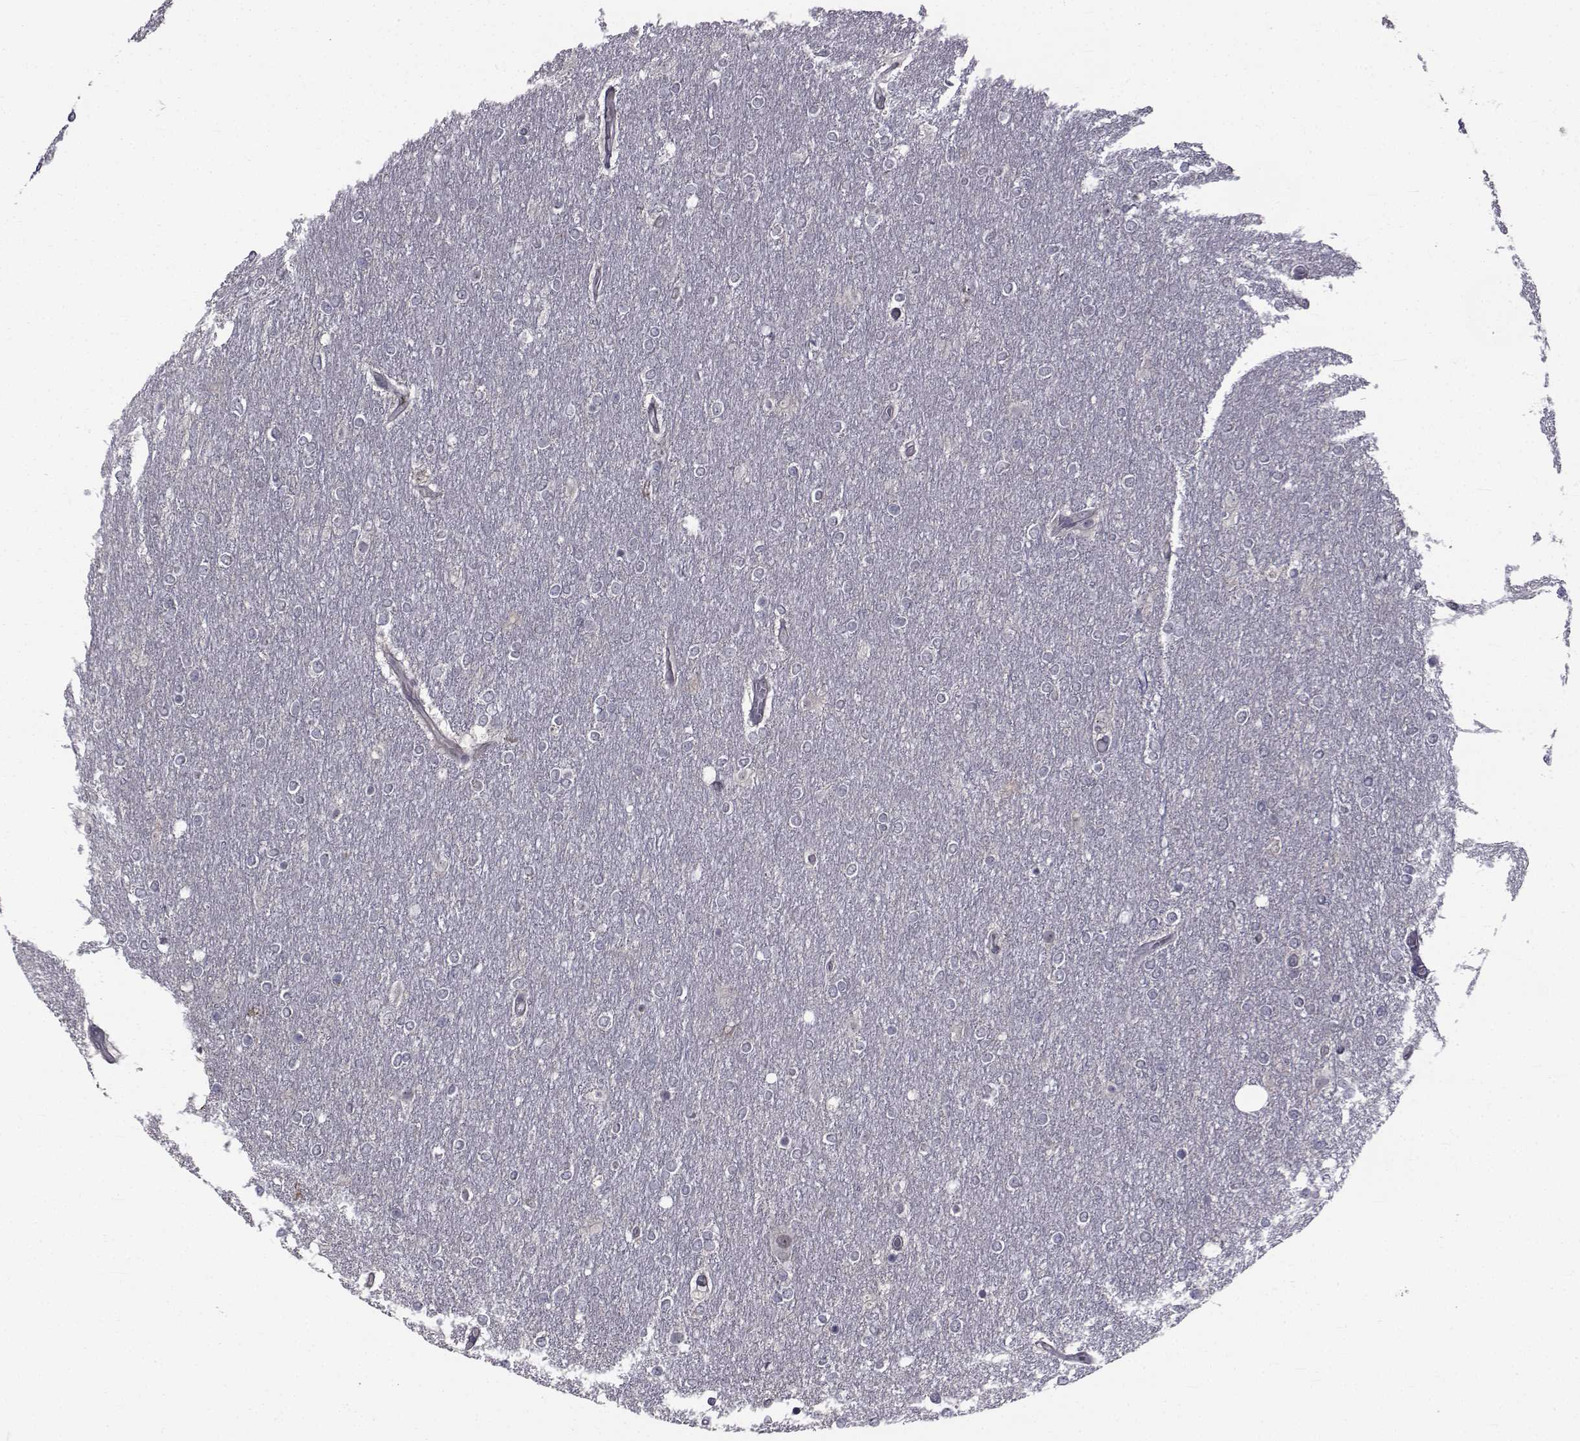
{"staining": {"intensity": "negative", "quantity": "none", "location": "none"}, "tissue": "glioma", "cell_type": "Tumor cells", "image_type": "cancer", "snomed": [{"axis": "morphology", "description": "Glioma, malignant, High grade"}, {"axis": "topography", "description": "Brain"}], "caption": "This is an IHC histopathology image of human malignant glioma (high-grade). There is no positivity in tumor cells.", "gene": "CFAP74", "patient": {"sex": "female", "age": 61}}